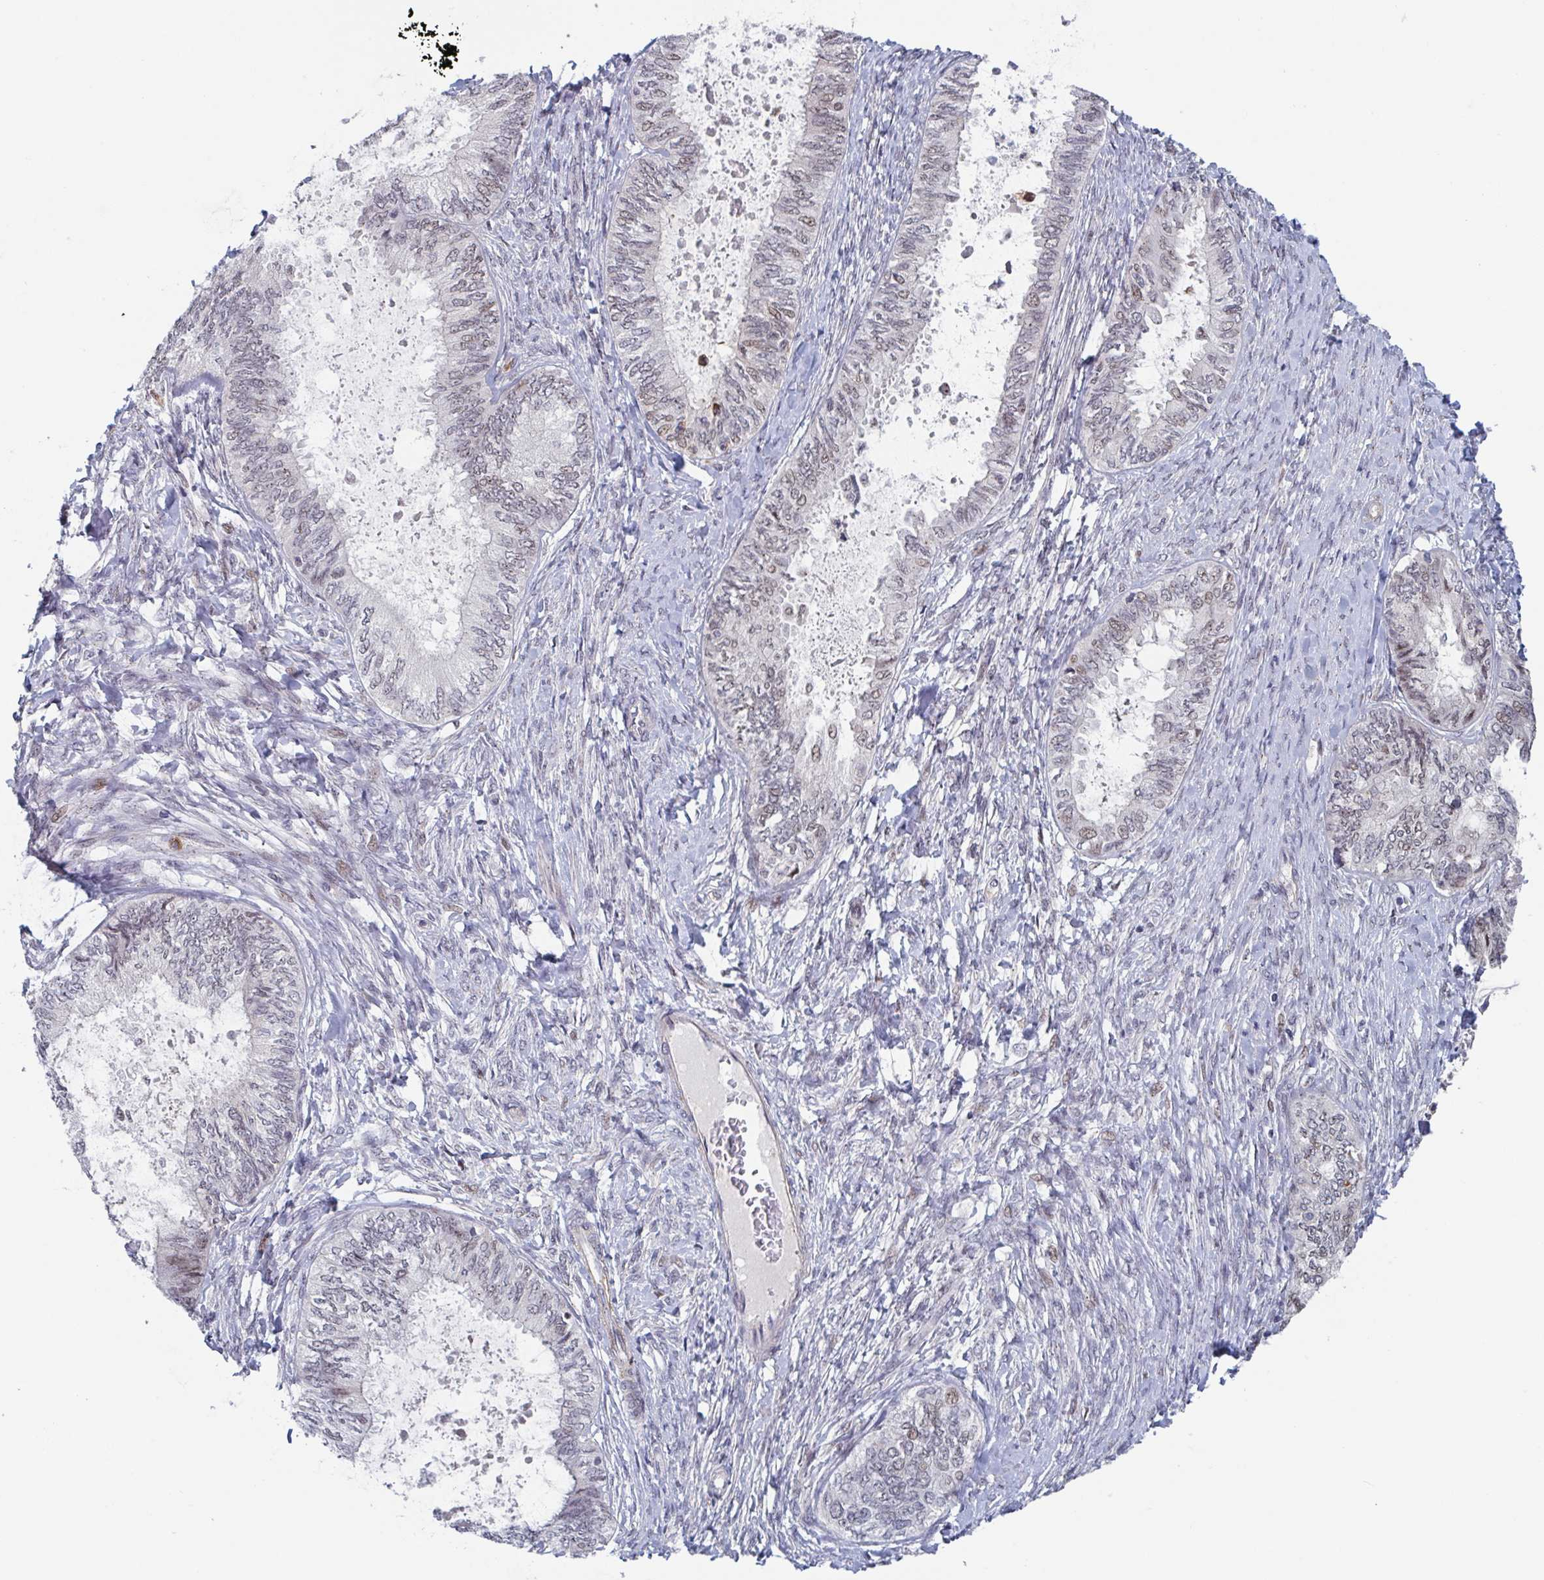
{"staining": {"intensity": "moderate", "quantity": "<25%", "location": "nuclear"}, "tissue": "ovarian cancer", "cell_type": "Tumor cells", "image_type": "cancer", "snomed": [{"axis": "morphology", "description": "Carcinoma, endometroid"}, {"axis": "topography", "description": "Ovary"}], "caption": "Human ovarian cancer stained for a protein (brown) reveals moderate nuclear positive positivity in approximately <25% of tumor cells.", "gene": "RNF212", "patient": {"sex": "female", "age": 70}}